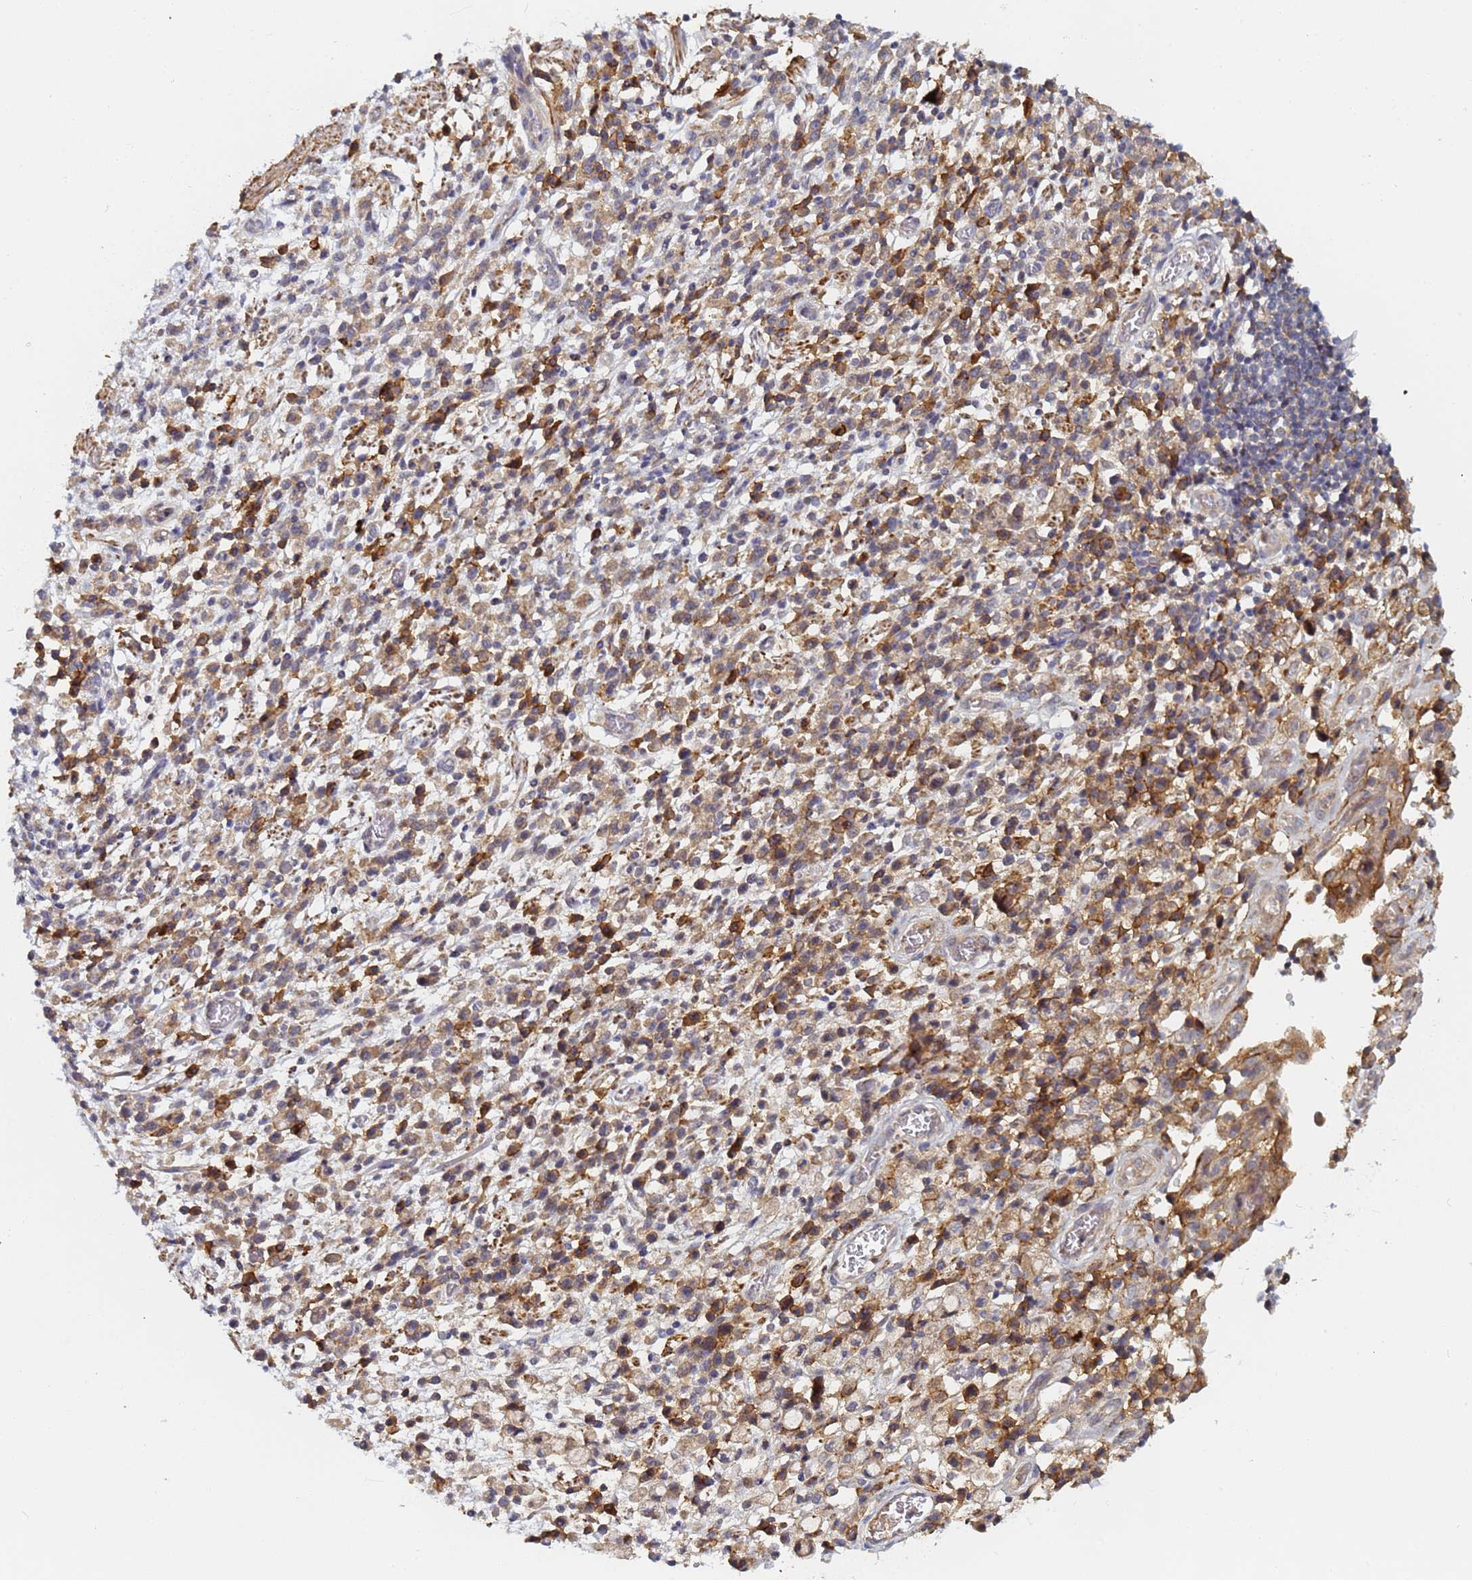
{"staining": {"intensity": "moderate", "quantity": "<25%", "location": "cytoplasmic/membranous"}, "tissue": "stomach cancer", "cell_type": "Tumor cells", "image_type": "cancer", "snomed": [{"axis": "morphology", "description": "Adenocarcinoma, NOS"}, {"axis": "topography", "description": "Stomach"}], "caption": "This is a photomicrograph of IHC staining of stomach cancer (adenocarcinoma), which shows moderate expression in the cytoplasmic/membranous of tumor cells.", "gene": "LRRC69", "patient": {"sex": "male", "age": 77}}